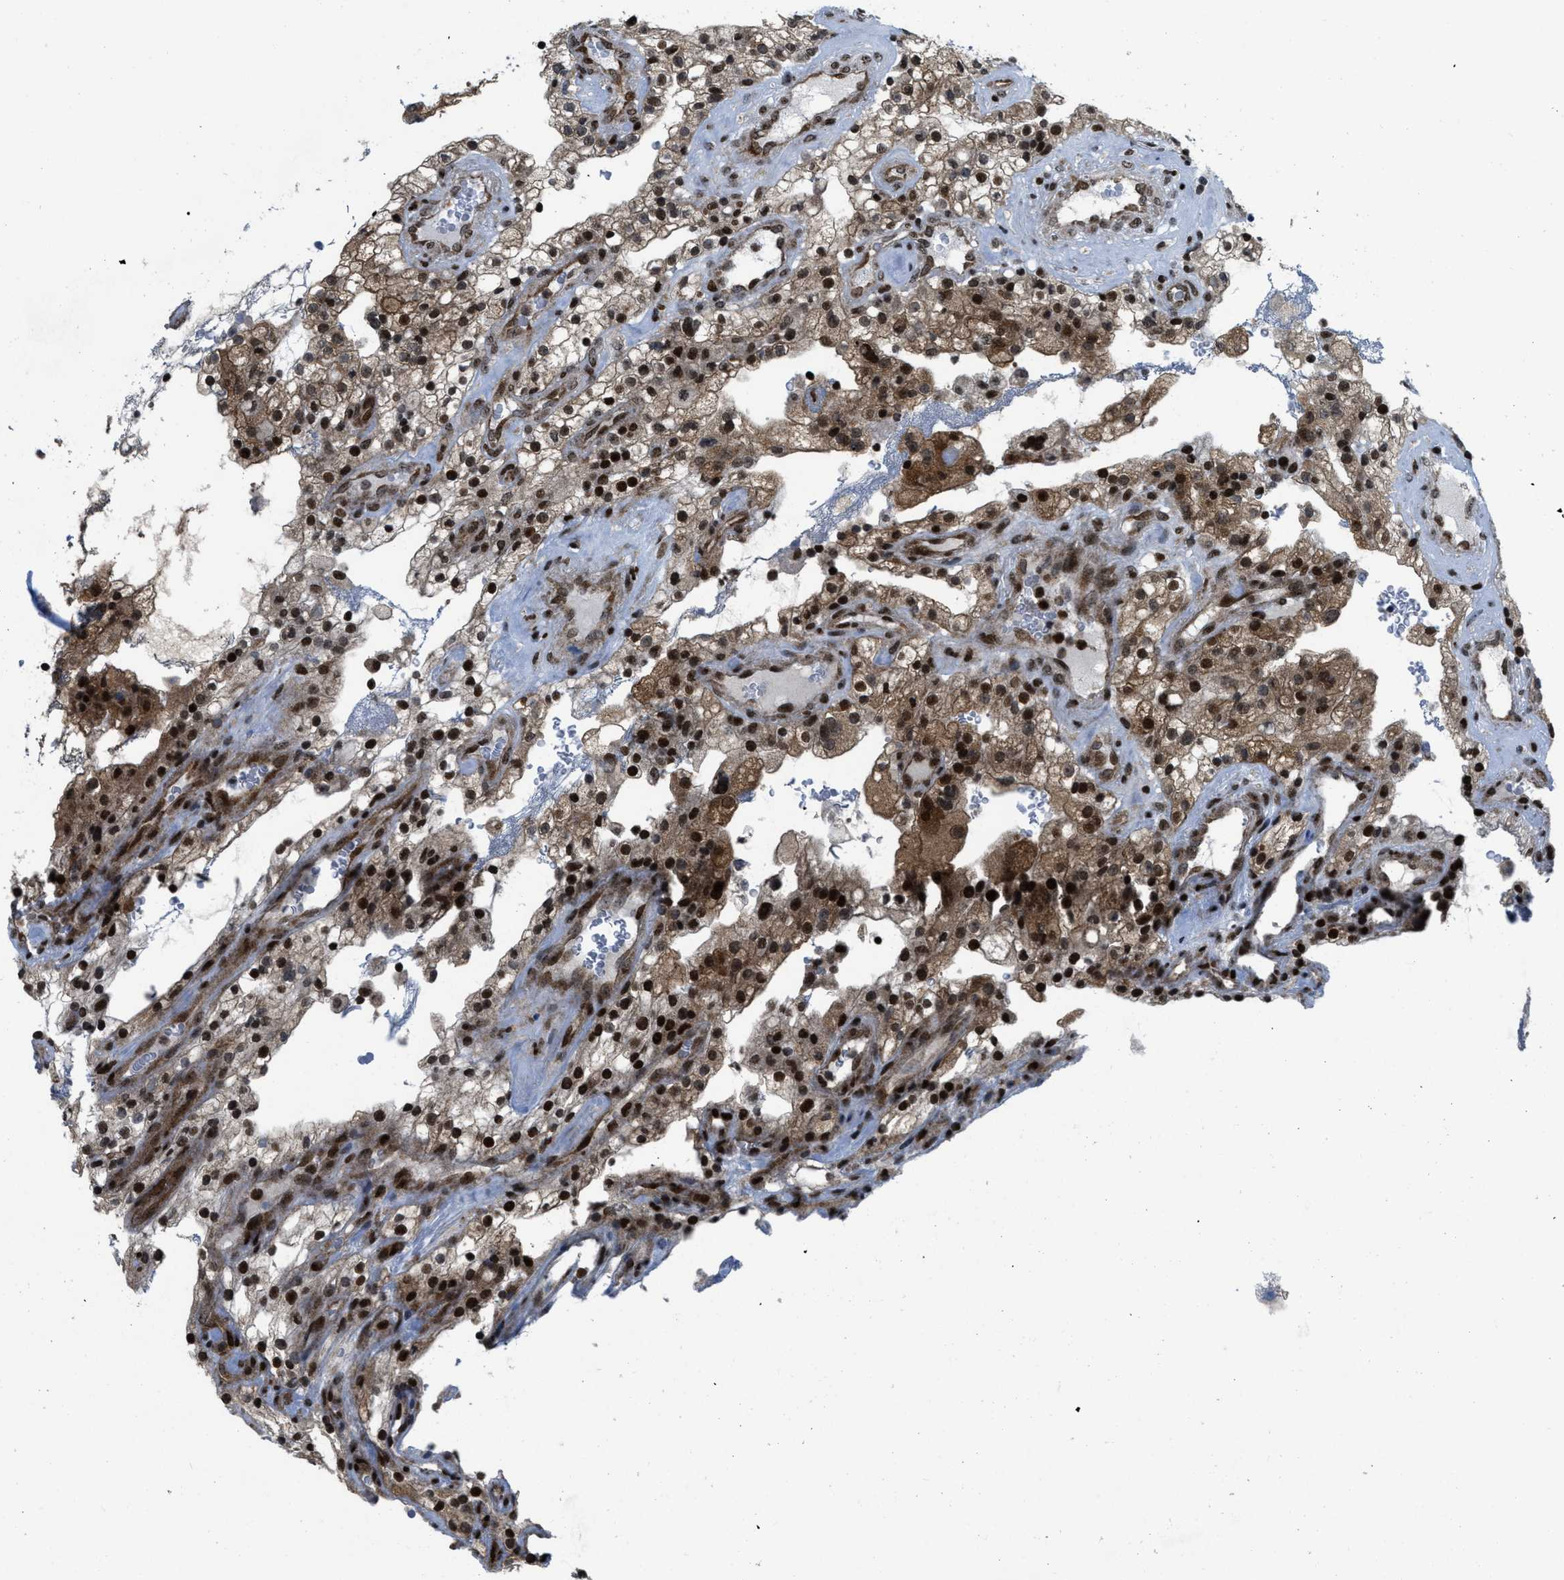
{"staining": {"intensity": "strong", "quantity": ">75%", "location": "cytoplasmic/membranous,nuclear"}, "tissue": "renal cancer", "cell_type": "Tumor cells", "image_type": "cancer", "snomed": [{"axis": "morphology", "description": "Adenocarcinoma, NOS"}, {"axis": "topography", "description": "Kidney"}], "caption": "This histopathology image exhibits renal cancer stained with IHC to label a protein in brown. The cytoplasmic/membranous and nuclear of tumor cells show strong positivity for the protein. Nuclei are counter-stained blue.", "gene": "PPP2CB", "patient": {"sex": "female", "age": 52}}